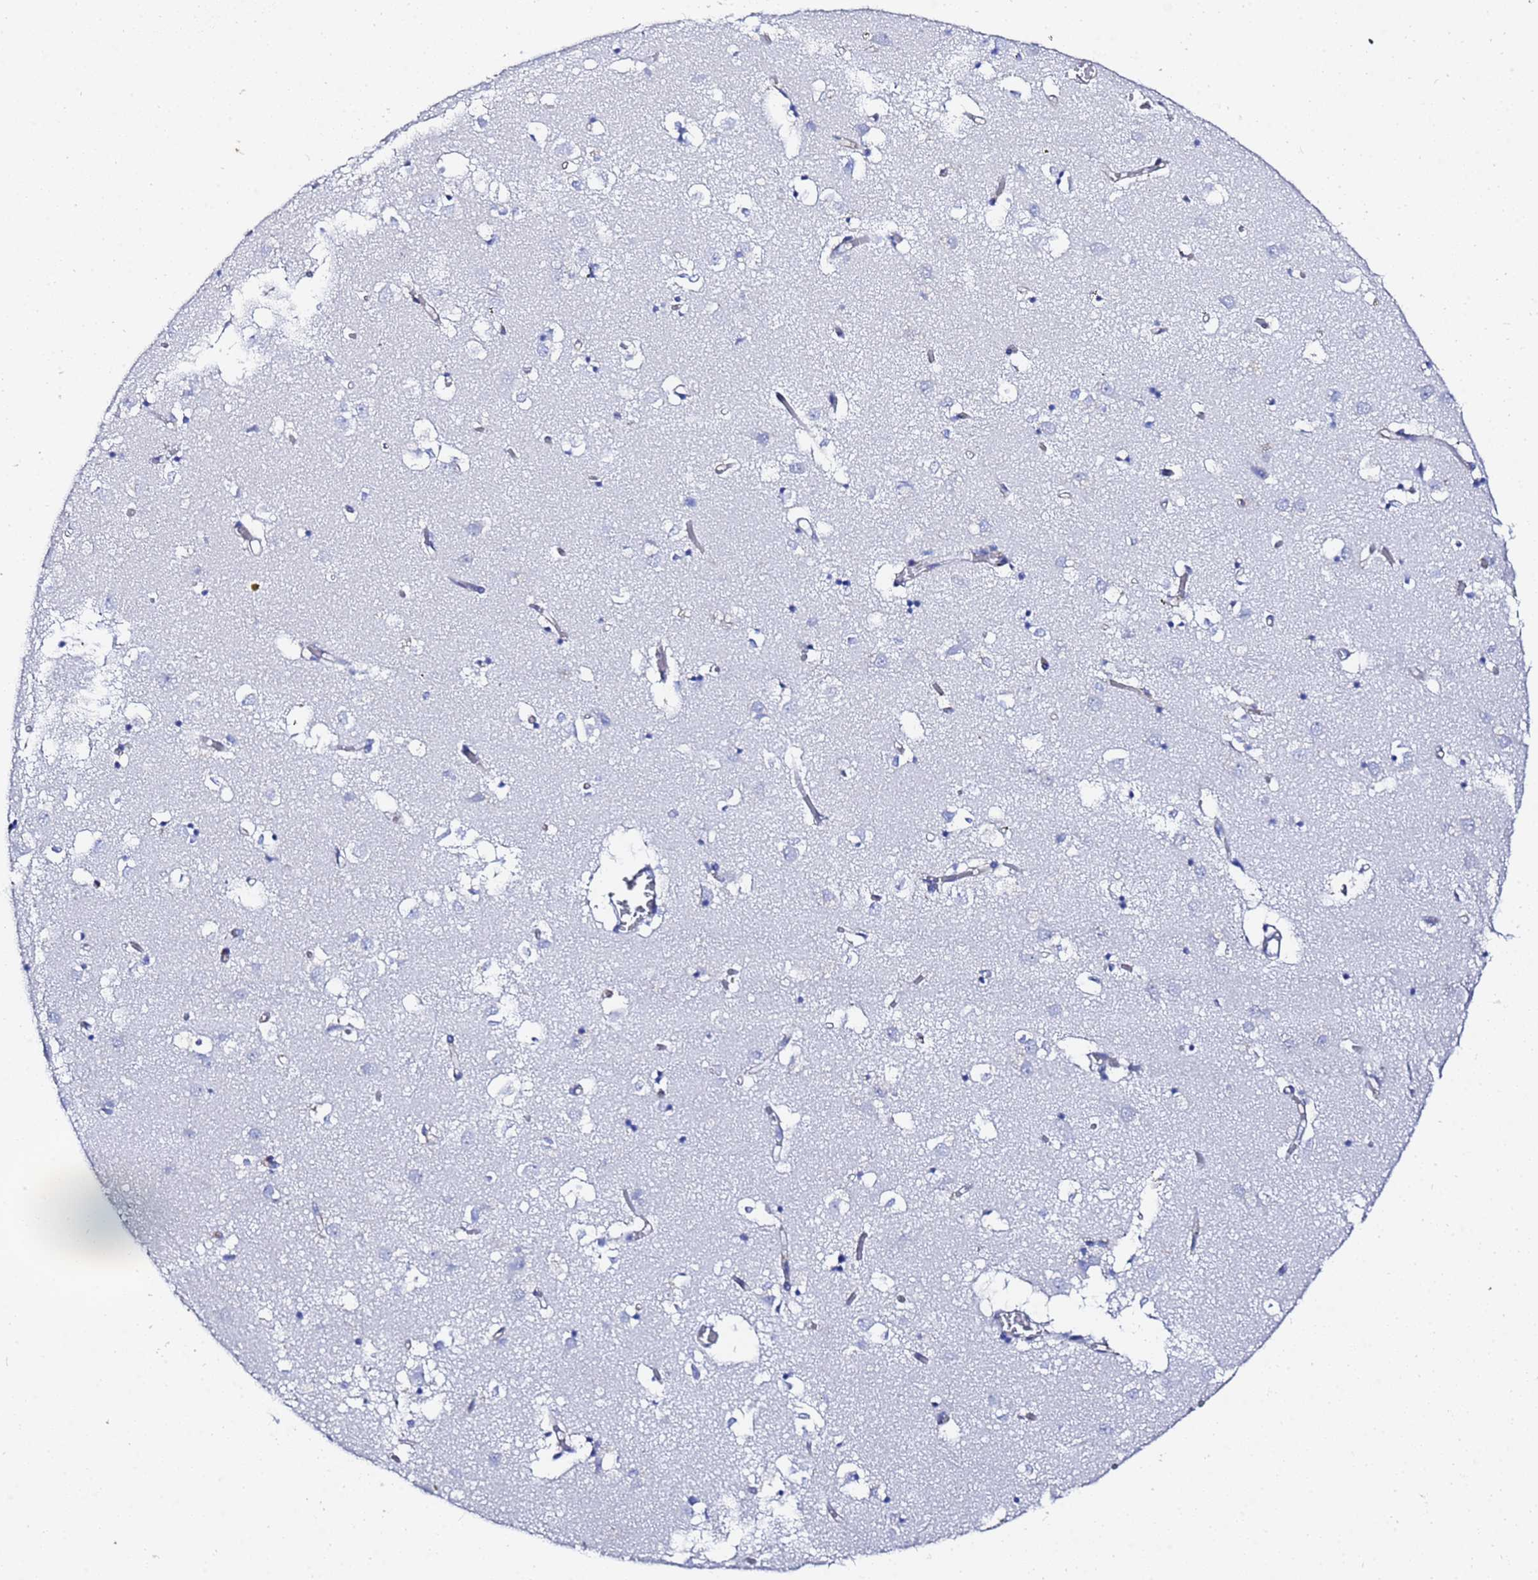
{"staining": {"intensity": "negative", "quantity": "none", "location": "none"}, "tissue": "caudate", "cell_type": "Glial cells", "image_type": "normal", "snomed": [{"axis": "morphology", "description": "Normal tissue, NOS"}, {"axis": "topography", "description": "Lateral ventricle wall"}], "caption": "The histopathology image shows no significant staining in glial cells of caudate. (Stains: DAB (3,3'-diaminobenzidine) immunohistochemistry with hematoxylin counter stain, Microscopy: brightfield microscopy at high magnification).", "gene": "GGT1", "patient": {"sex": "male", "age": 70}}